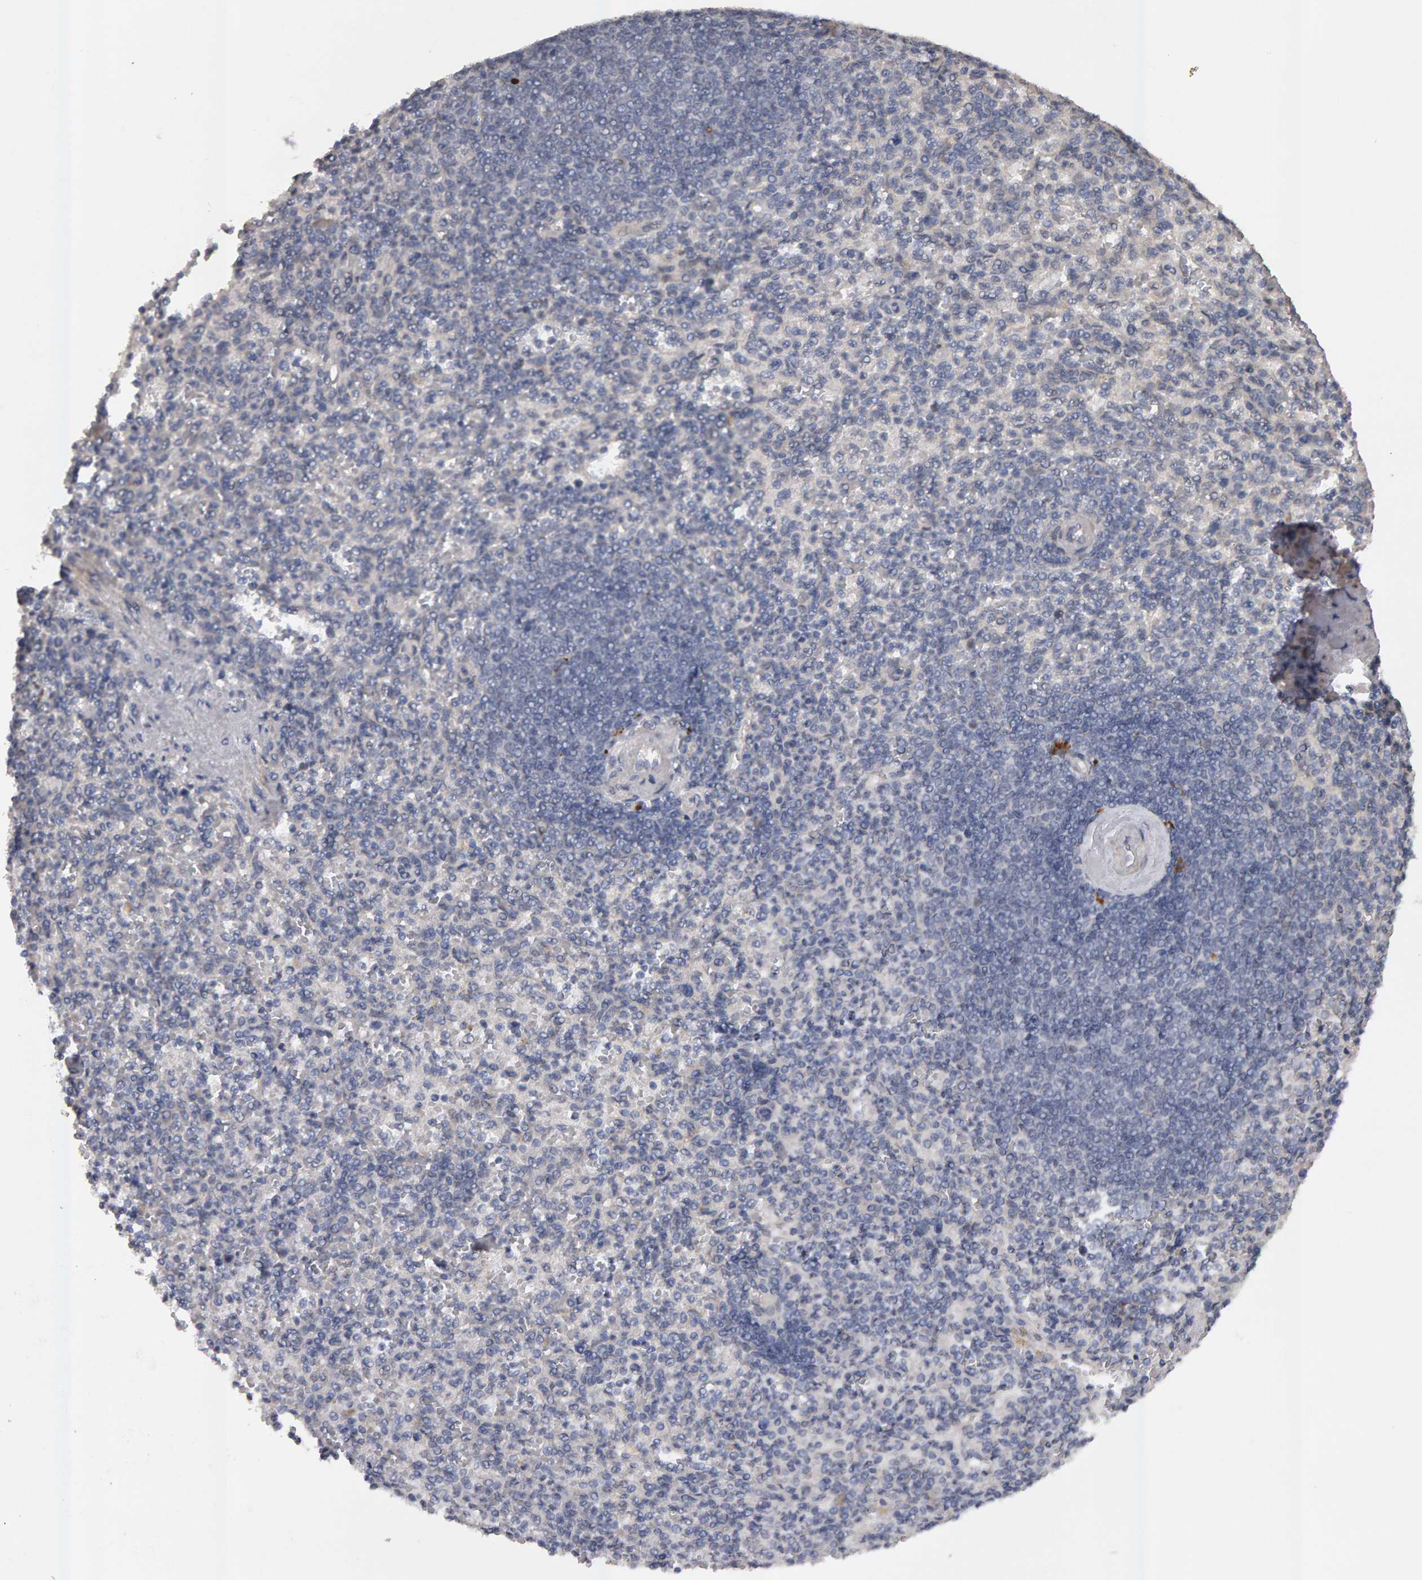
{"staining": {"intensity": "negative", "quantity": "none", "location": "none"}, "tissue": "spleen", "cell_type": "Cells in red pulp", "image_type": "normal", "snomed": [{"axis": "morphology", "description": "Normal tissue, NOS"}, {"axis": "topography", "description": "Spleen"}], "caption": "Cells in red pulp show no significant staining in benign spleen. (Stains: DAB (3,3'-diaminobenzidine) immunohistochemistry with hematoxylin counter stain, Microscopy: brightfield microscopy at high magnification).", "gene": "IPO8", "patient": {"sex": "female", "age": 74}}